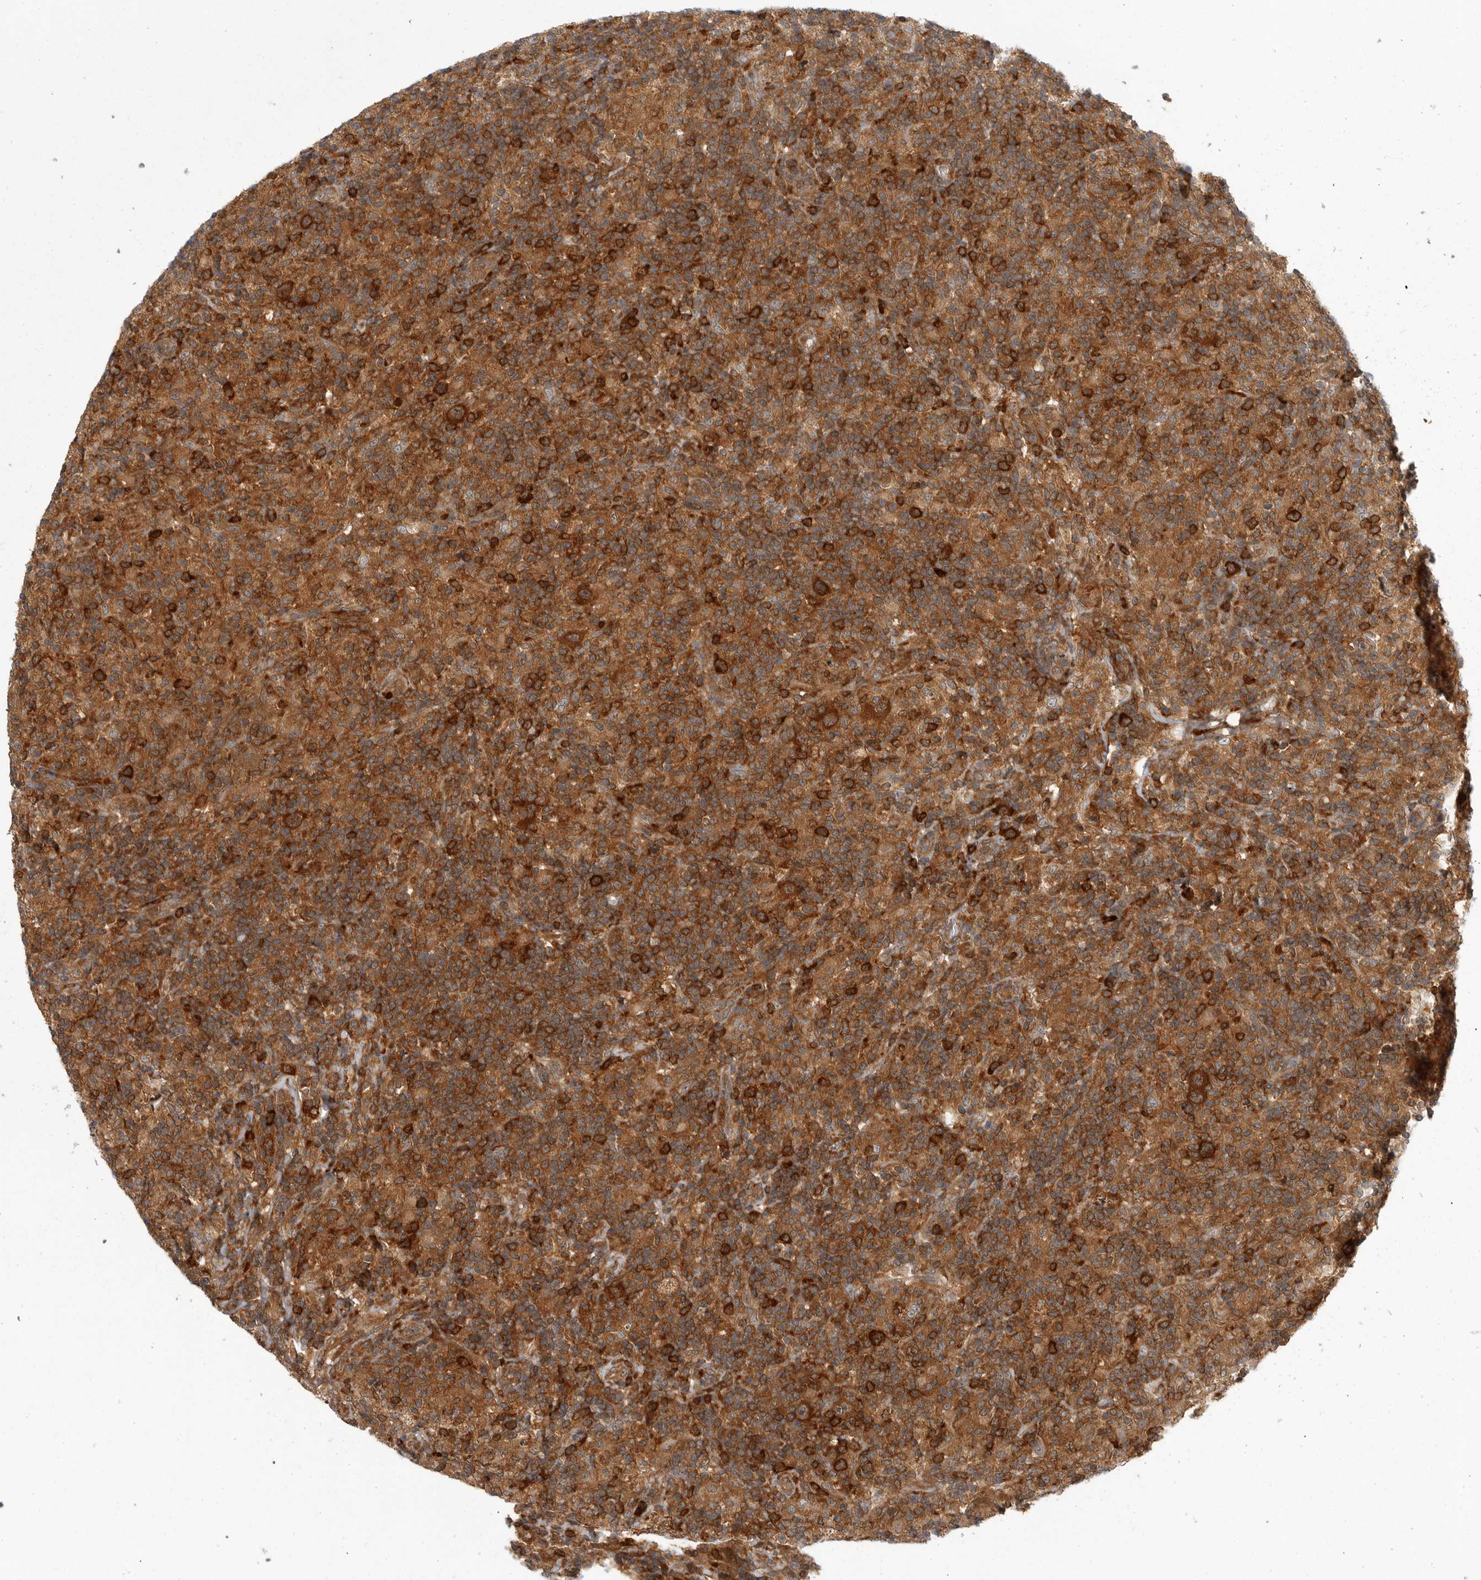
{"staining": {"intensity": "strong", "quantity": ">75%", "location": "cytoplasmic/membranous"}, "tissue": "lymphoma", "cell_type": "Tumor cells", "image_type": "cancer", "snomed": [{"axis": "morphology", "description": "Hodgkin's disease, NOS"}, {"axis": "topography", "description": "Lymph node"}], "caption": "The image demonstrates staining of lymphoma, revealing strong cytoplasmic/membranous protein staining (brown color) within tumor cells.", "gene": "CACYBP", "patient": {"sex": "male", "age": 70}}